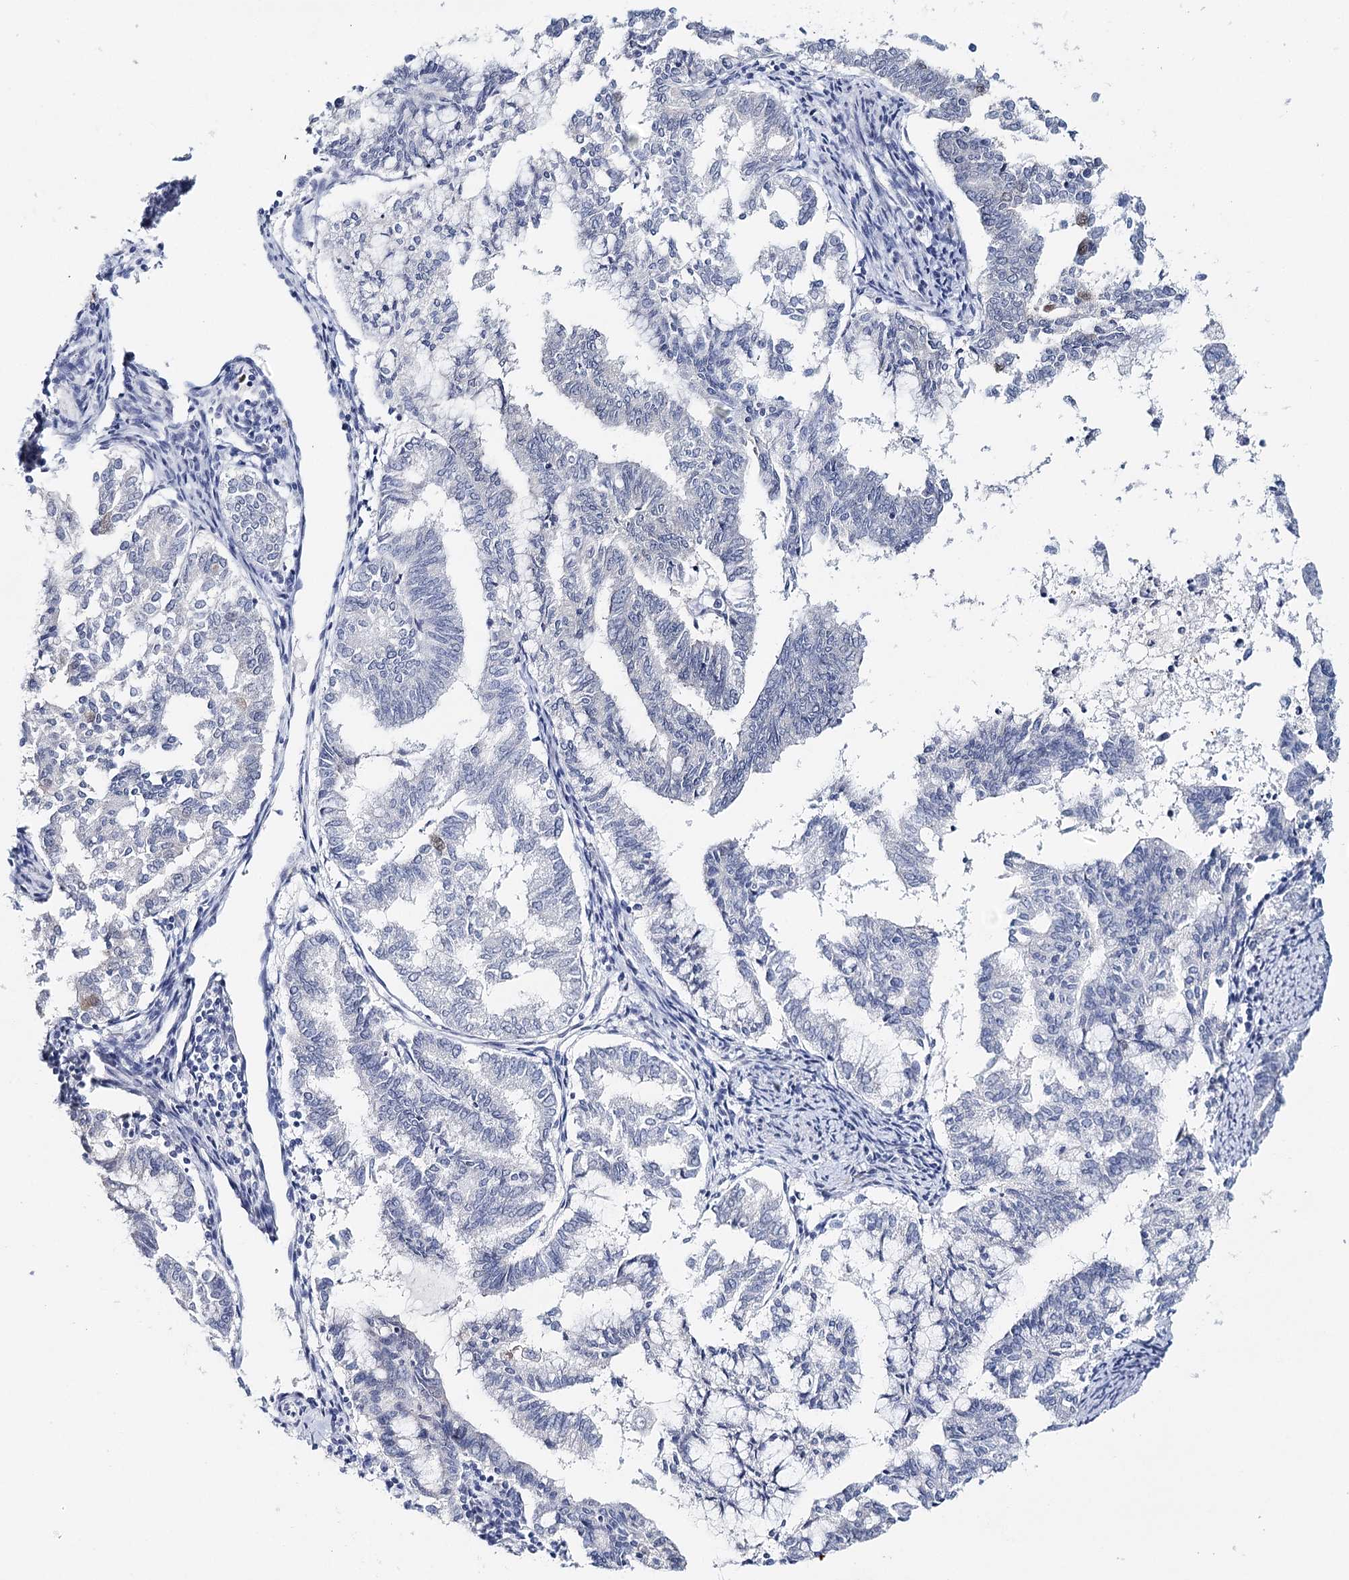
{"staining": {"intensity": "negative", "quantity": "none", "location": "none"}, "tissue": "endometrial cancer", "cell_type": "Tumor cells", "image_type": "cancer", "snomed": [{"axis": "morphology", "description": "Adenocarcinoma, NOS"}, {"axis": "topography", "description": "Endometrium"}], "caption": "Tumor cells are negative for brown protein staining in endometrial adenocarcinoma.", "gene": "HSPA4L", "patient": {"sex": "female", "age": 79}}